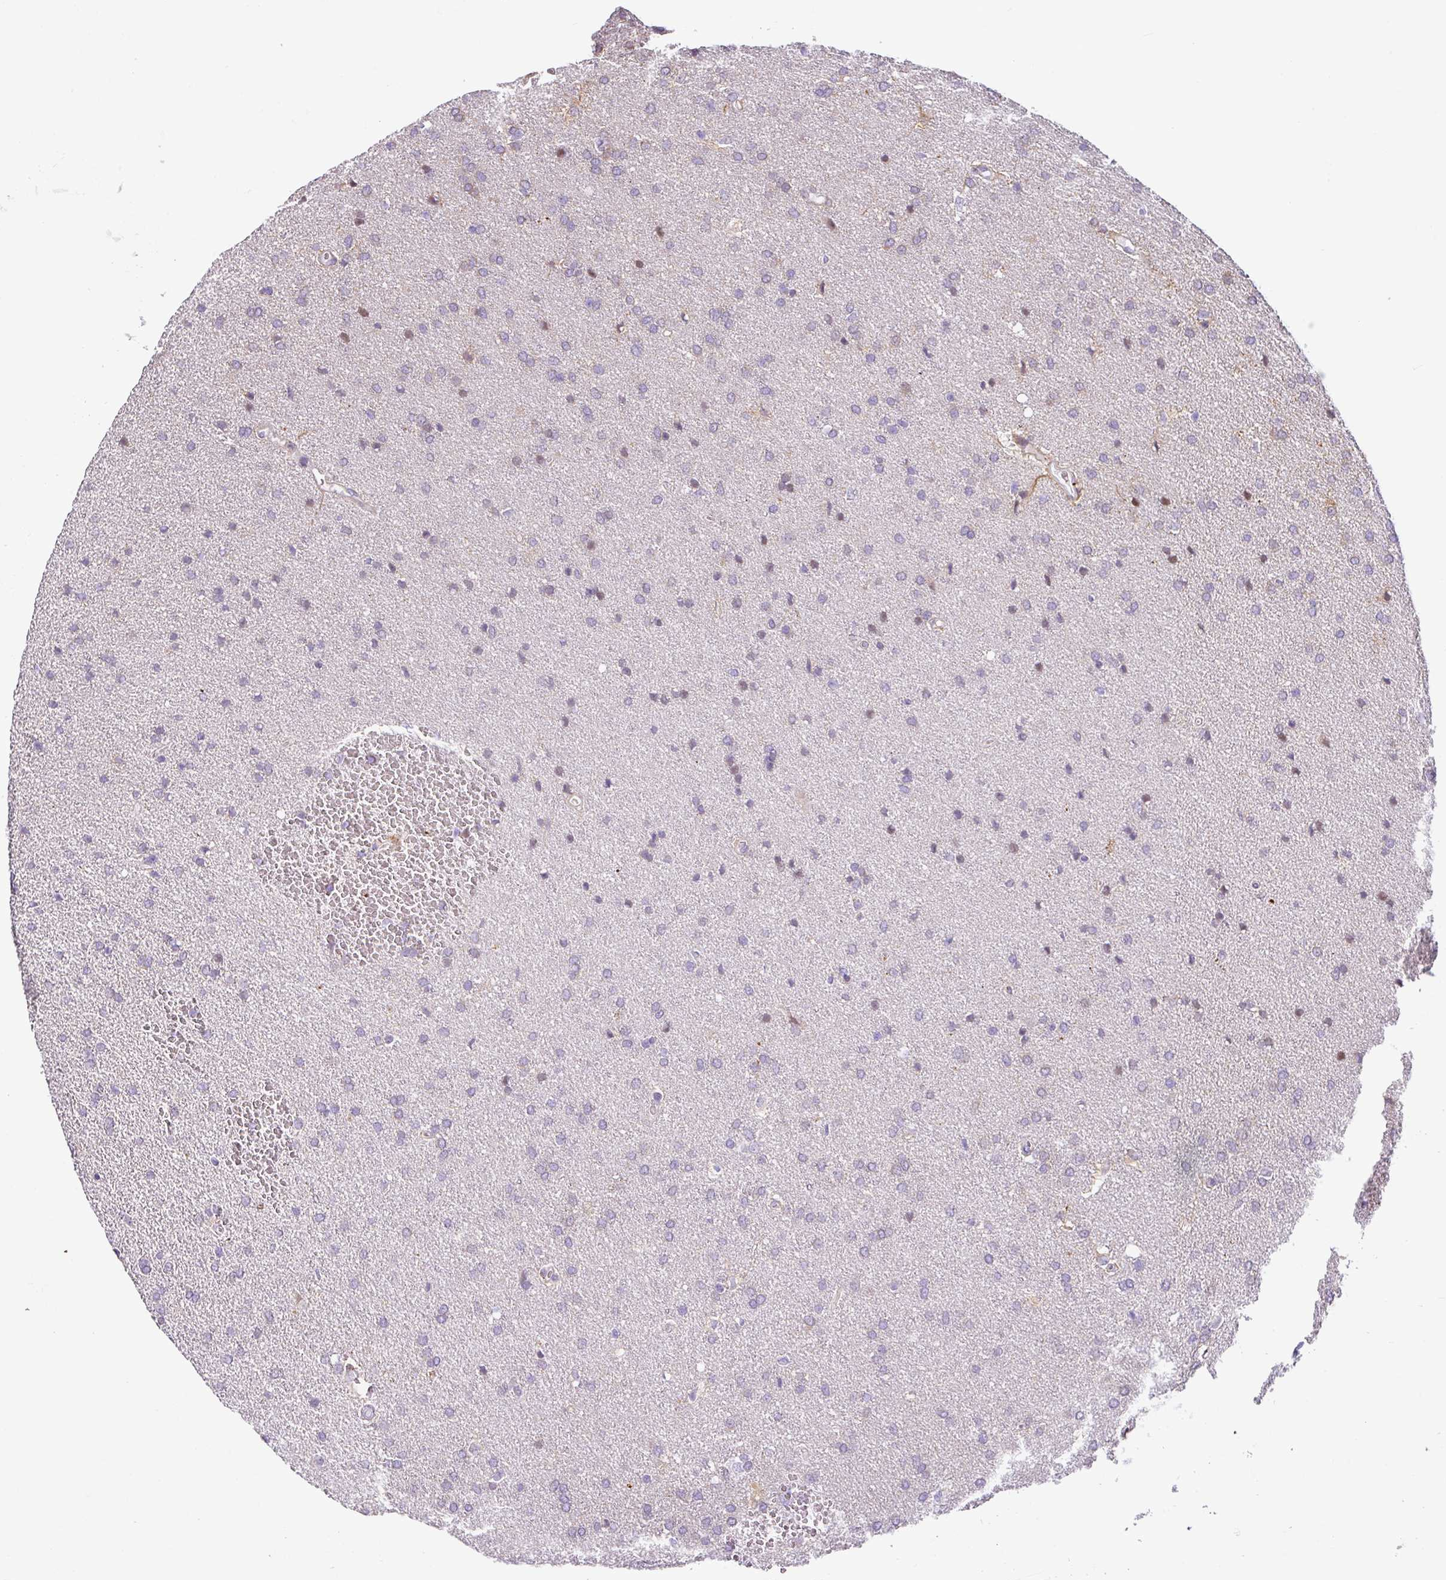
{"staining": {"intensity": "negative", "quantity": "none", "location": "none"}, "tissue": "glioma", "cell_type": "Tumor cells", "image_type": "cancer", "snomed": [{"axis": "morphology", "description": "Glioma, malignant, Low grade"}, {"axis": "topography", "description": "Brain"}], "caption": "High magnification brightfield microscopy of malignant glioma (low-grade) stained with DAB (brown) and counterstained with hematoxylin (blue): tumor cells show no significant staining.", "gene": "HMCN2", "patient": {"sex": "female", "age": 34}}